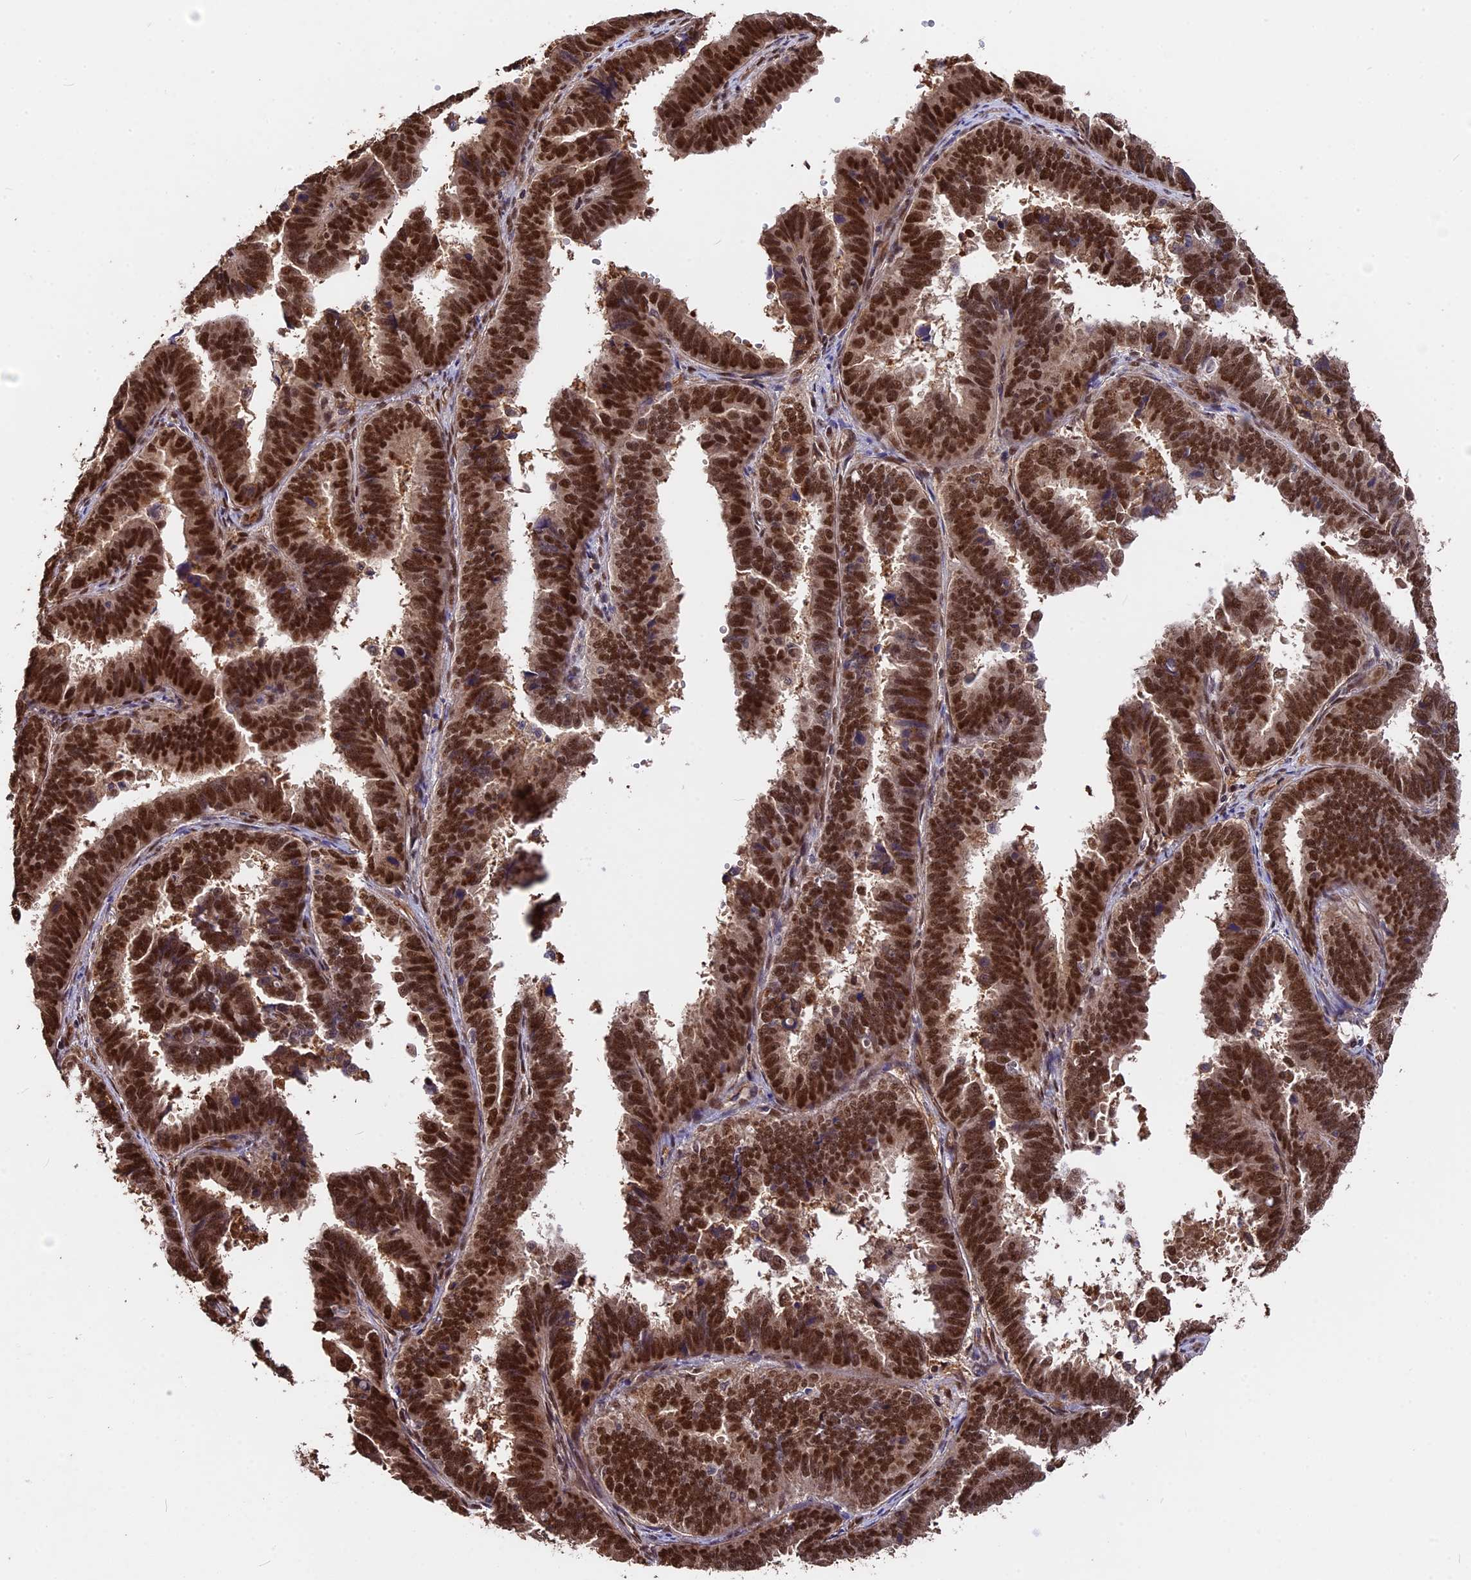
{"staining": {"intensity": "strong", "quantity": ">75%", "location": "nuclear"}, "tissue": "endometrial cancer", "cell_type": "Tumor cells", "image_type": "cancer", "snomed": [{"axis": "morphology", "description": "Adenocarcinoma, NOS"}, {"axis": "topography", "description": "Endometrium"}], "caption": "Endometrial cancer stained for a protein exhibits strong nuclear positivity in tumor cells. (Stains: DAB in brown, nuclei in blue, Microscopy: brightfield microscopy at high magnification).", "gene": "ADRM1", "patient": {"sex": "female", "age": 75}}